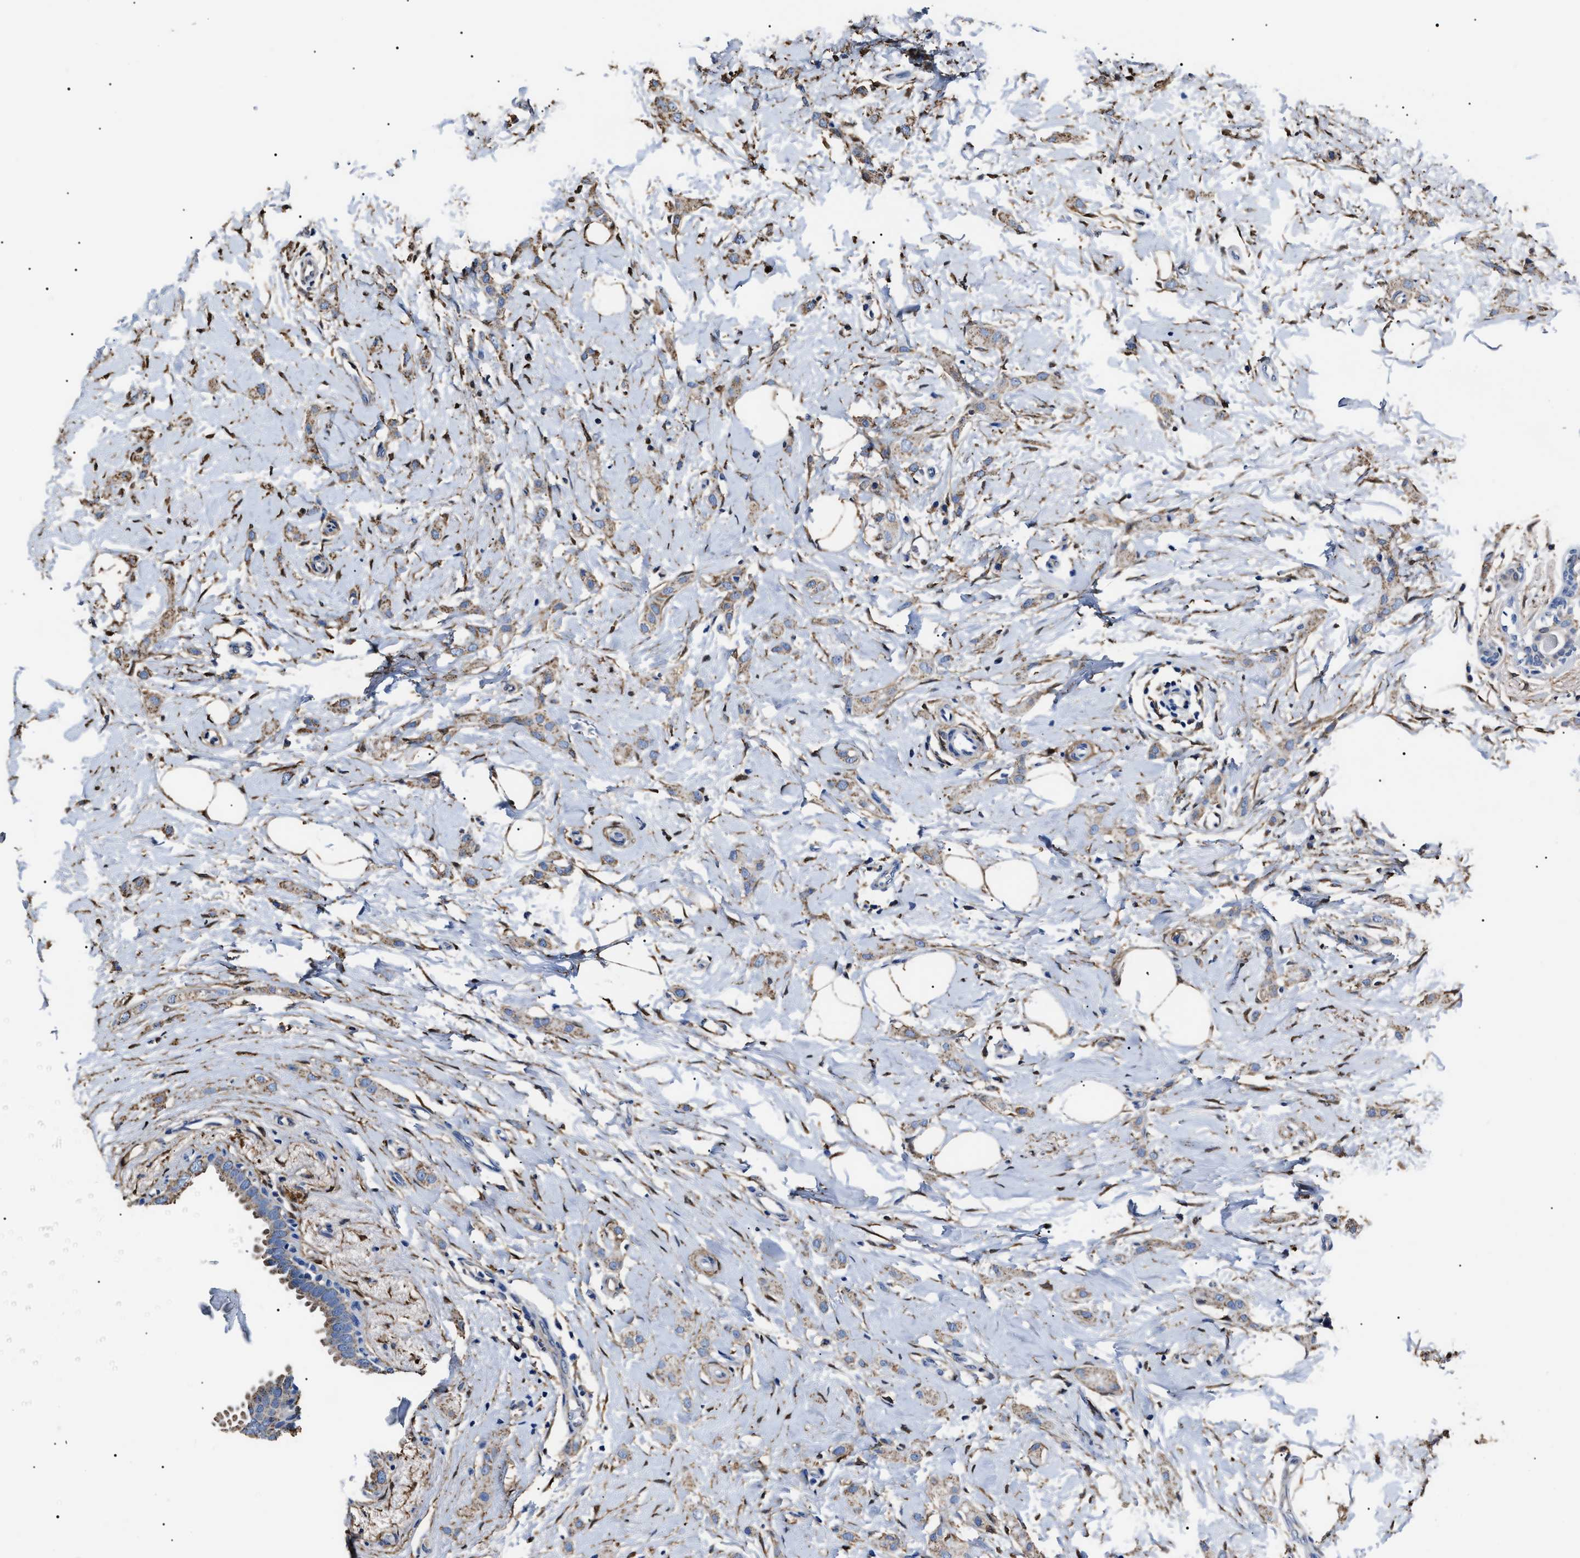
{"staining": {"intensity": "weak", "quantity": "<25%", "location": "cytoplasmic/membranous"}, "tissue": "breast cancer", "cell_type": "Tumor cells", "image_type": "cancer", "snomed": [{"axis": "morphology", "description": "Lobular carcinoma"}, {"axis": "topography", "description": "Breast"}], "caption": "Tumor cells show no significant positivity in breast lobular carcinoma. (Stains: DAB (3,3'-diaminobenzidine) IHC with hematoxylin counter stain, Microscopy: brightfield microscopy at high magnification).", "gene": "ALDH1A1", "patient": {"sex": "female", "age": 55}}